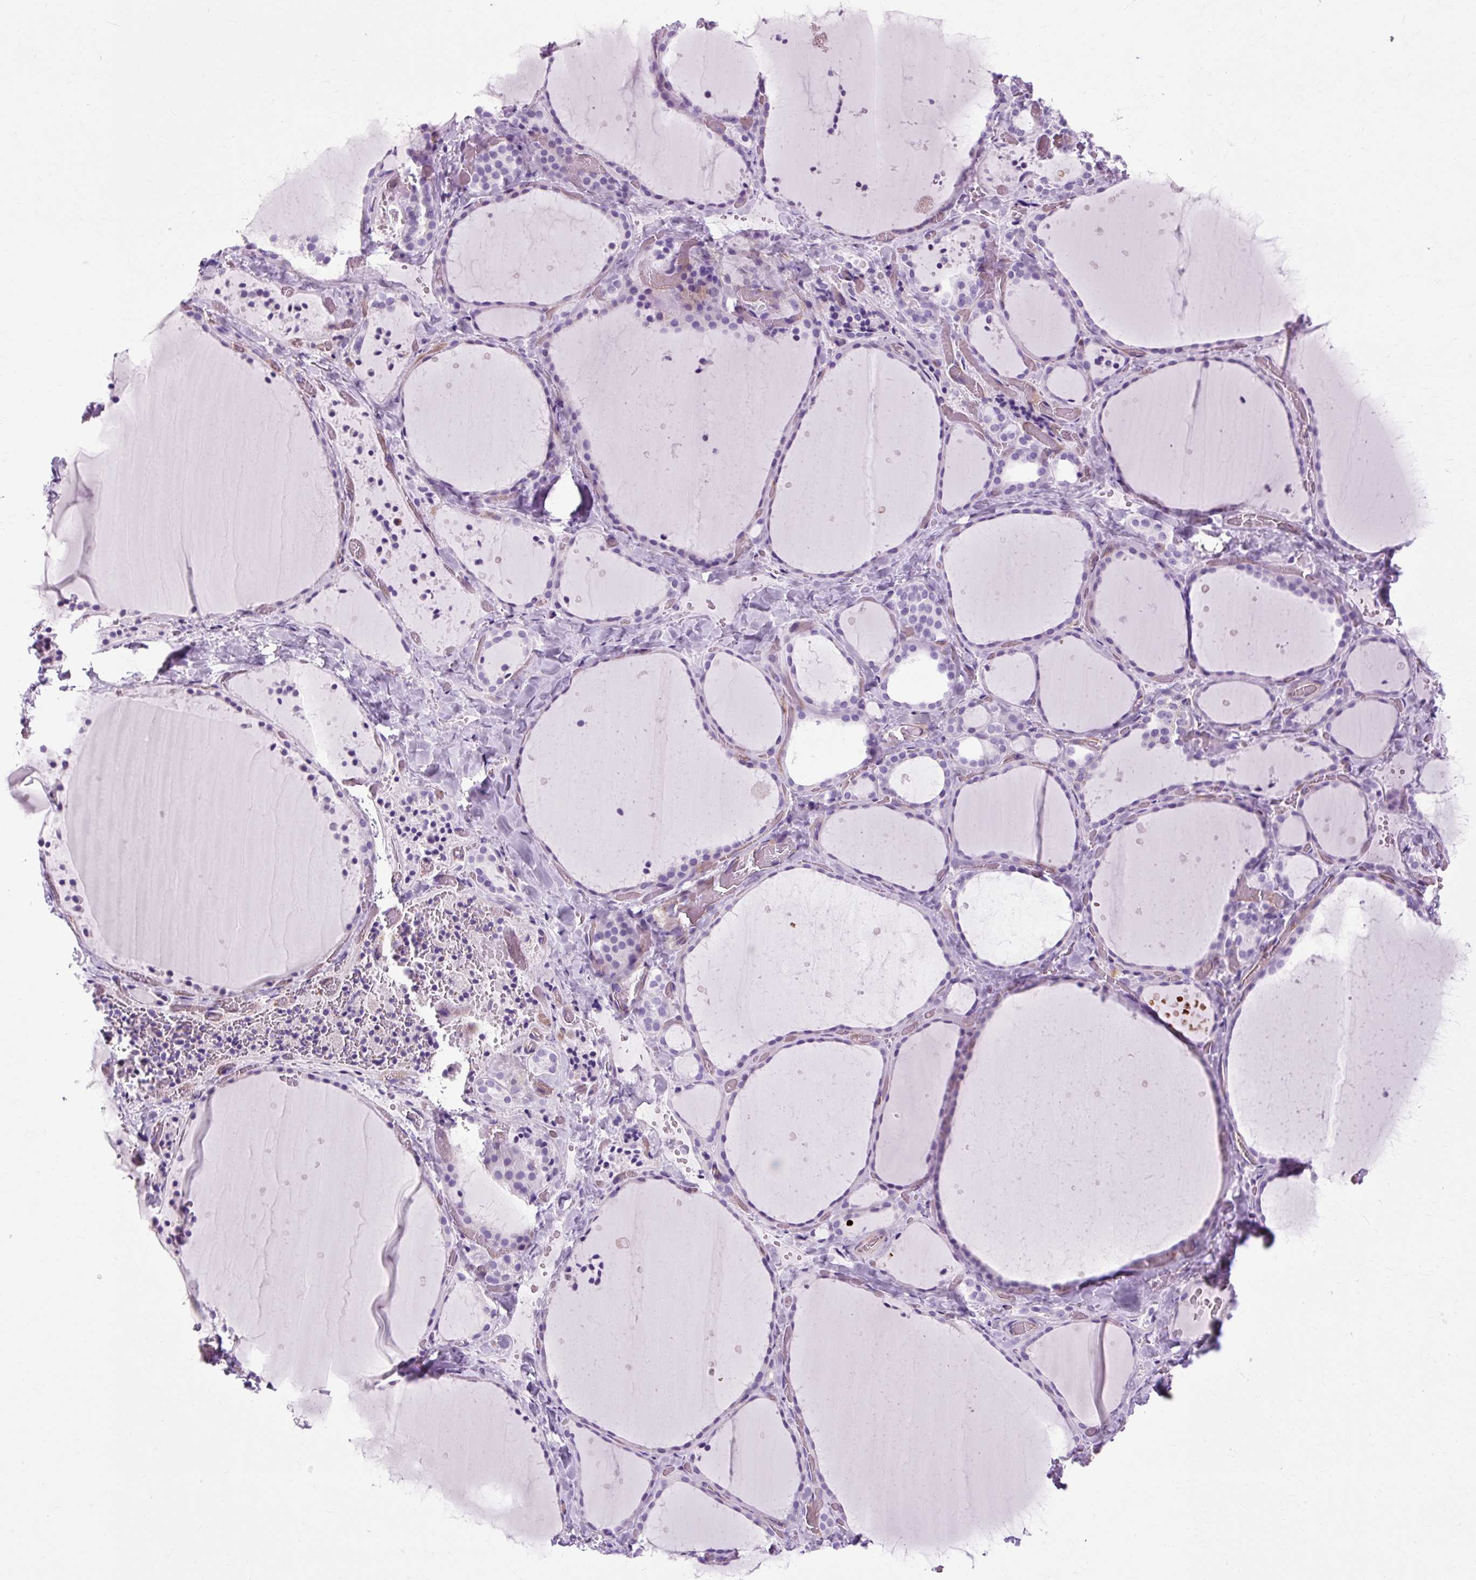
{"staining": {"intensity": "negative", "quantity": "none", "location": "none"}, "tissue": "thyroid gland", "cell_type": "Glandular cells", "image_type": "normal", "snomed": [{"axis": "morphology", "description": "Normal tissue, NOS"}, {"axis": "topography", "description": "Thyroid gland"}], "caption": "Immunohistochemical staining of unremarkable thyroid gland demonstrates no significant staining in glandular cells. Brightfield microscopy of immunohistochemistry stained with DAB (brown) and hematoxylin (blue), captured at high magnification.", "gene": "OOEP", "patient": {"sex": "female", "age": 36}}